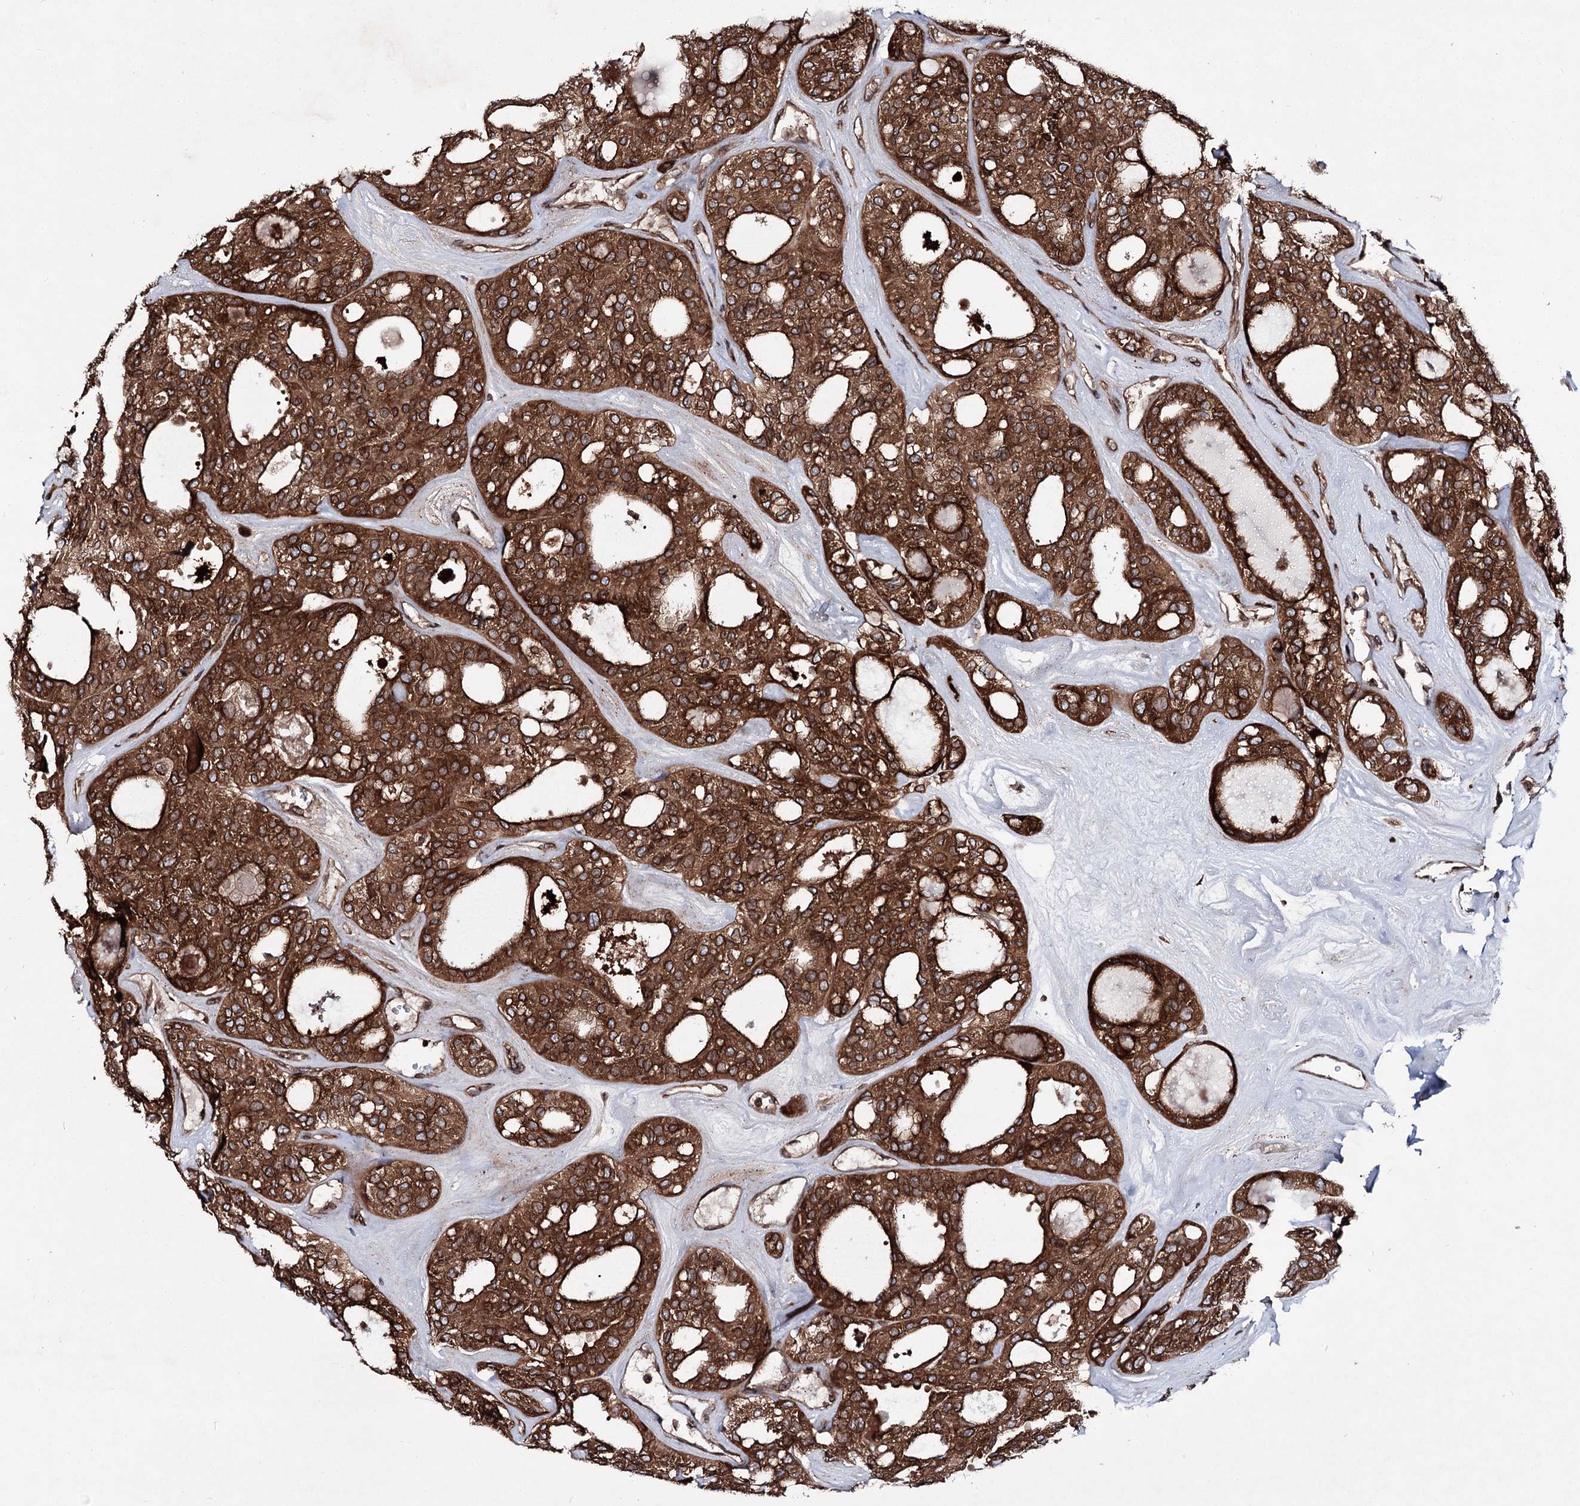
{"staining": {"intensity": "strong", "quantity": ">75%", "location": "cytoplasmic/membranous,nuclear"}, "tissue": "thyroid cancer", "cell_type": "Tumor cells", "image_type": "cancer", "snomed": [{"axis": "morphology", "description": "Follicular adenoma carcinoma, NOS"}, {"axis": "topography", "description": "Thyroid gland"}], "caption": "This histopathology image exhibits immunohistochemistry staining of human thyroid cancer, with high strong cytoplasmic/membranous and nuclear expression in approximately >75% of tumor cells.", "gene": "FGFR1OP2", "patient": {"sex": "male", "age": 75}}